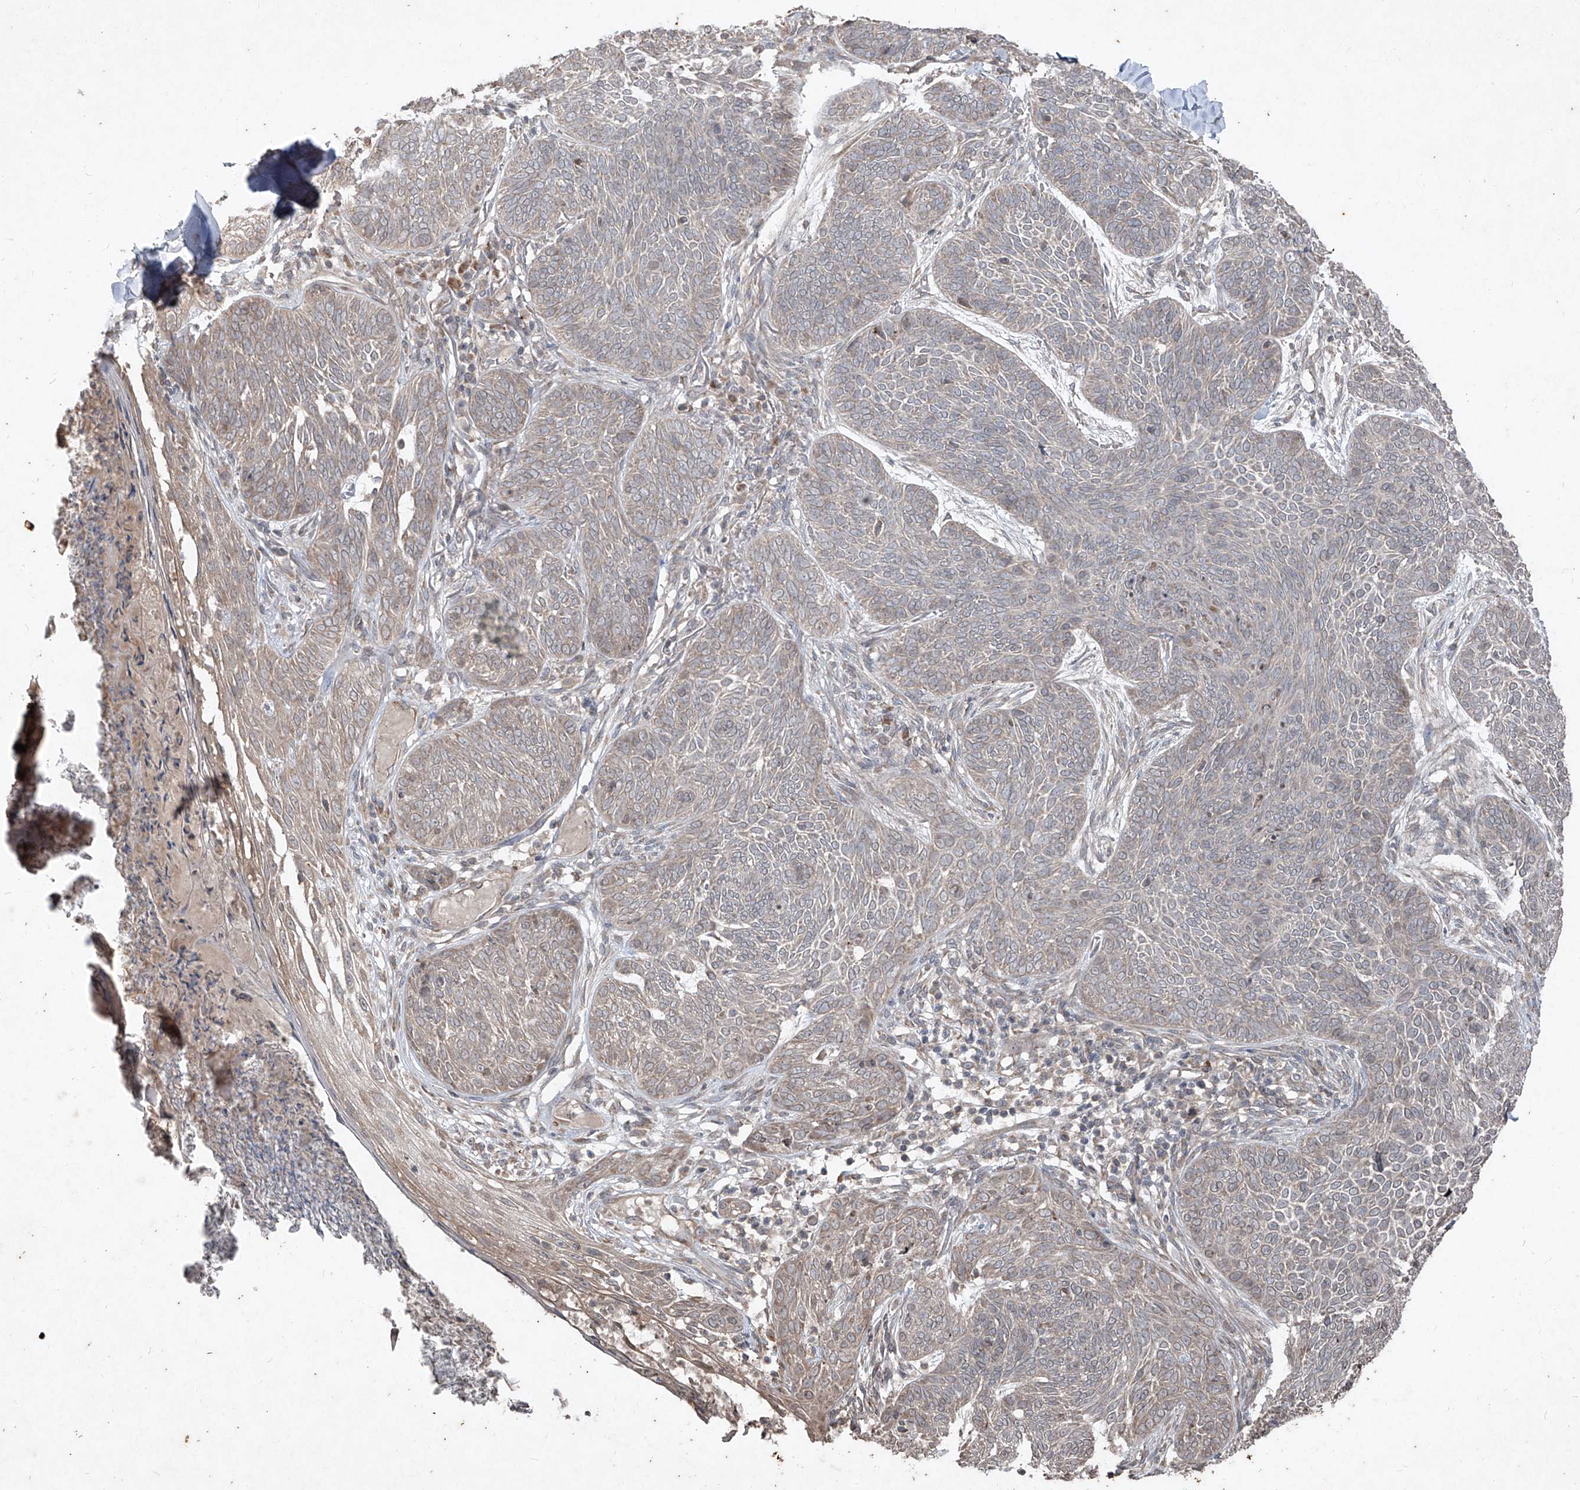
{"staining": {"intensity": "weak", "quantity": "25%-75%", "location": "cytoplasmic/membranous"}, "tissue": "skin cancer", "cell_type": "Tumor cells", "image_type": "cancer", "snomed": [{"axis": "morphology", "description": "Basal cell carcinoma"}, {"axis": "topography", "description": "Skin"}], "caption": "A high-resolution histopathology image shows IHC staining of skin basal cell carcinoma, which reveals weak cytoplasmic/membranous expression in about 25%-75% of tumor cells.", "gene": "ABCD3", "patient": {"sex": "male", "age": 85}}